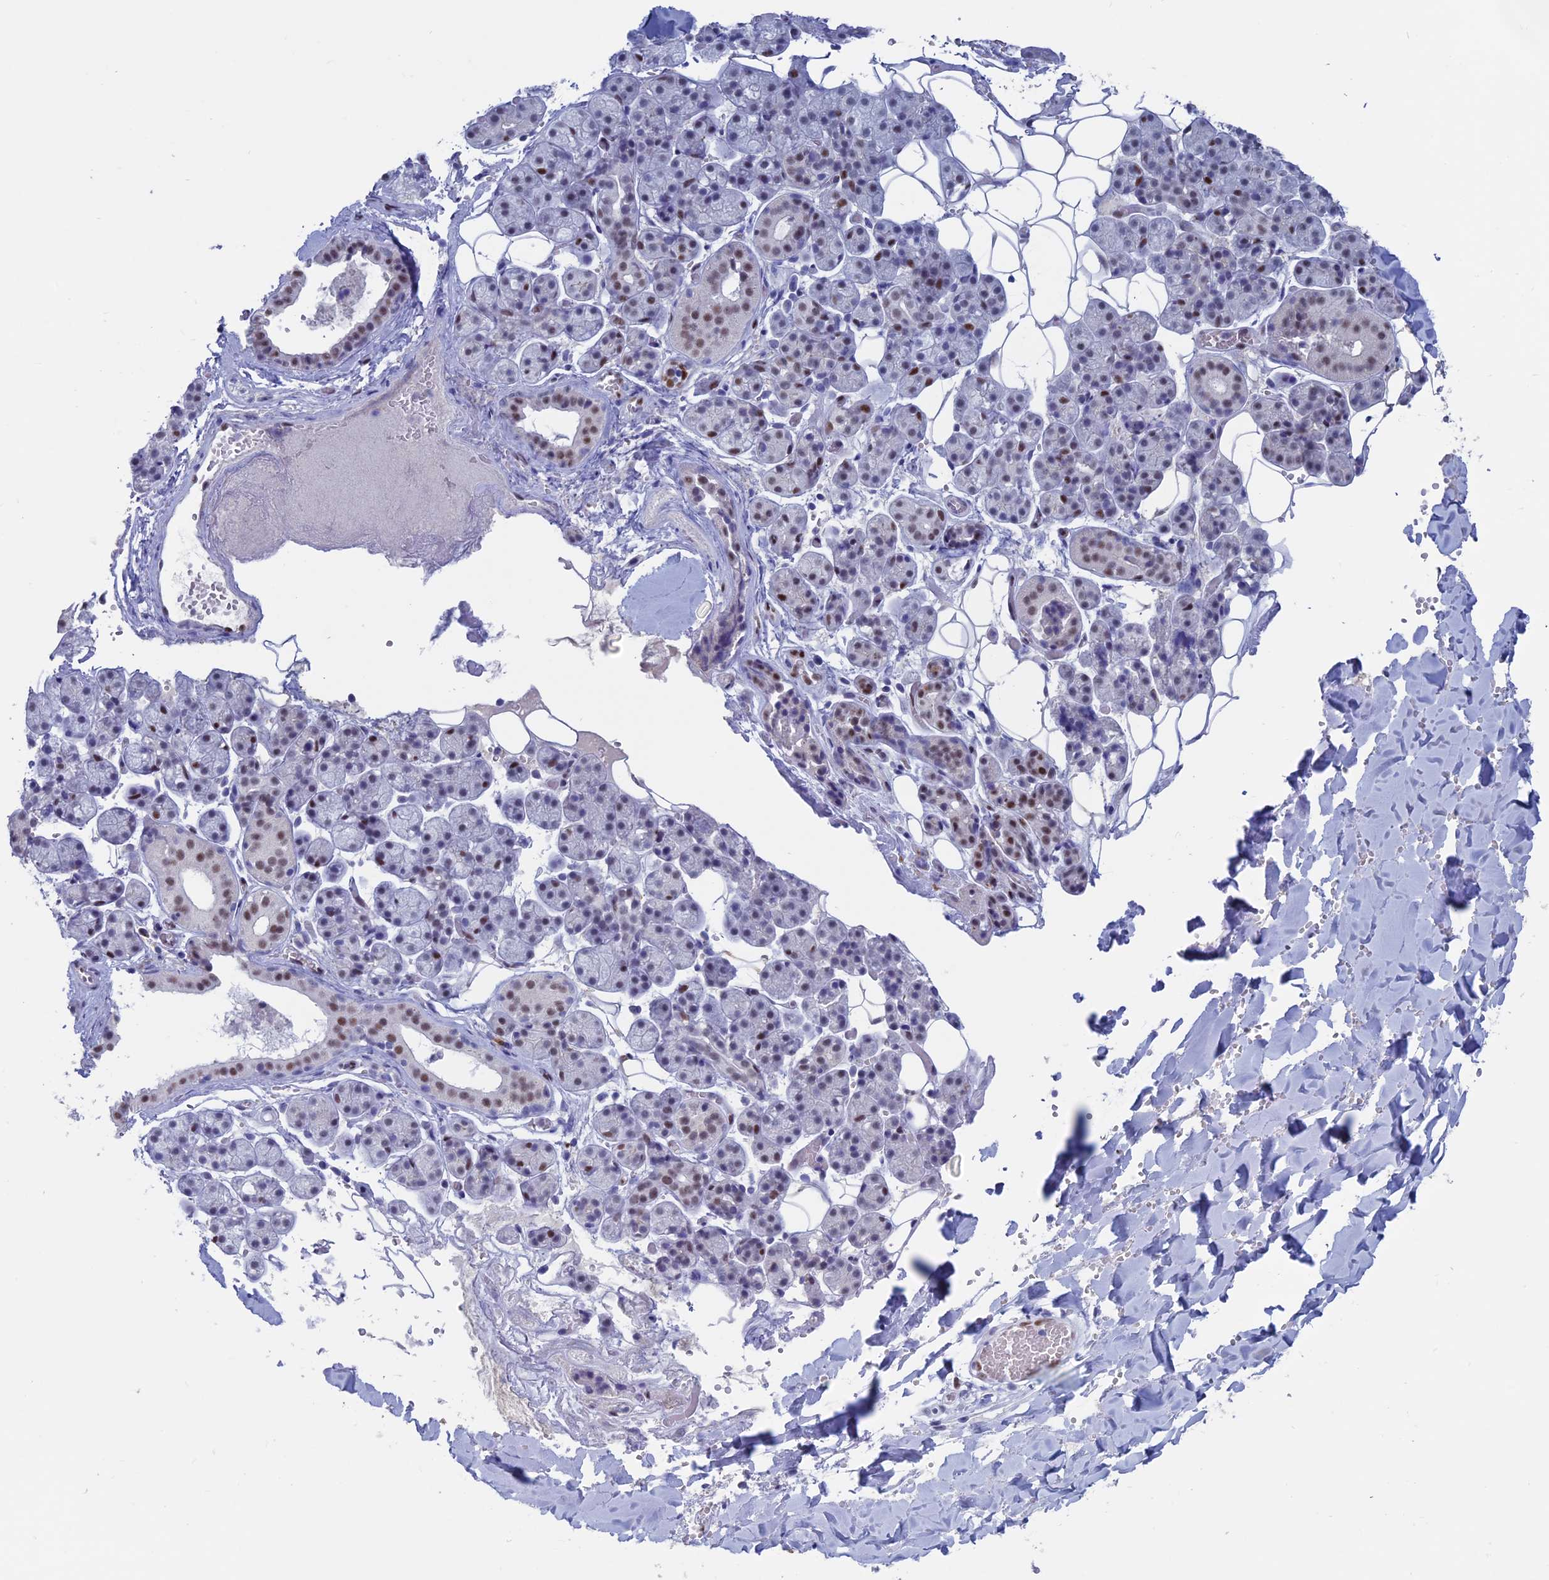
{"staining": {"intensity": "moderate", "quantity": "<25%", "location": "nuclear"}, "tissue": "salivary gland", "cell_type": "Glandular cells", "image_type": "normal", "snomed": [{"axis": "morphology", "description": "Normal tissue, NOS"}, {"axis": "topography", "description": "Salivary gland"}], "caption": "DAB immunohistochemical staining of normal salivary gland exhibits moderate nuclear protein positivity in approximately <25% of glandular cells. (DAB (3,3'-diaminobenzidine) IHC, brown staining for protein, blue staining for nuclei).", "gene": "NOL4L", "patient": {"sex": "female", "age": 33}}